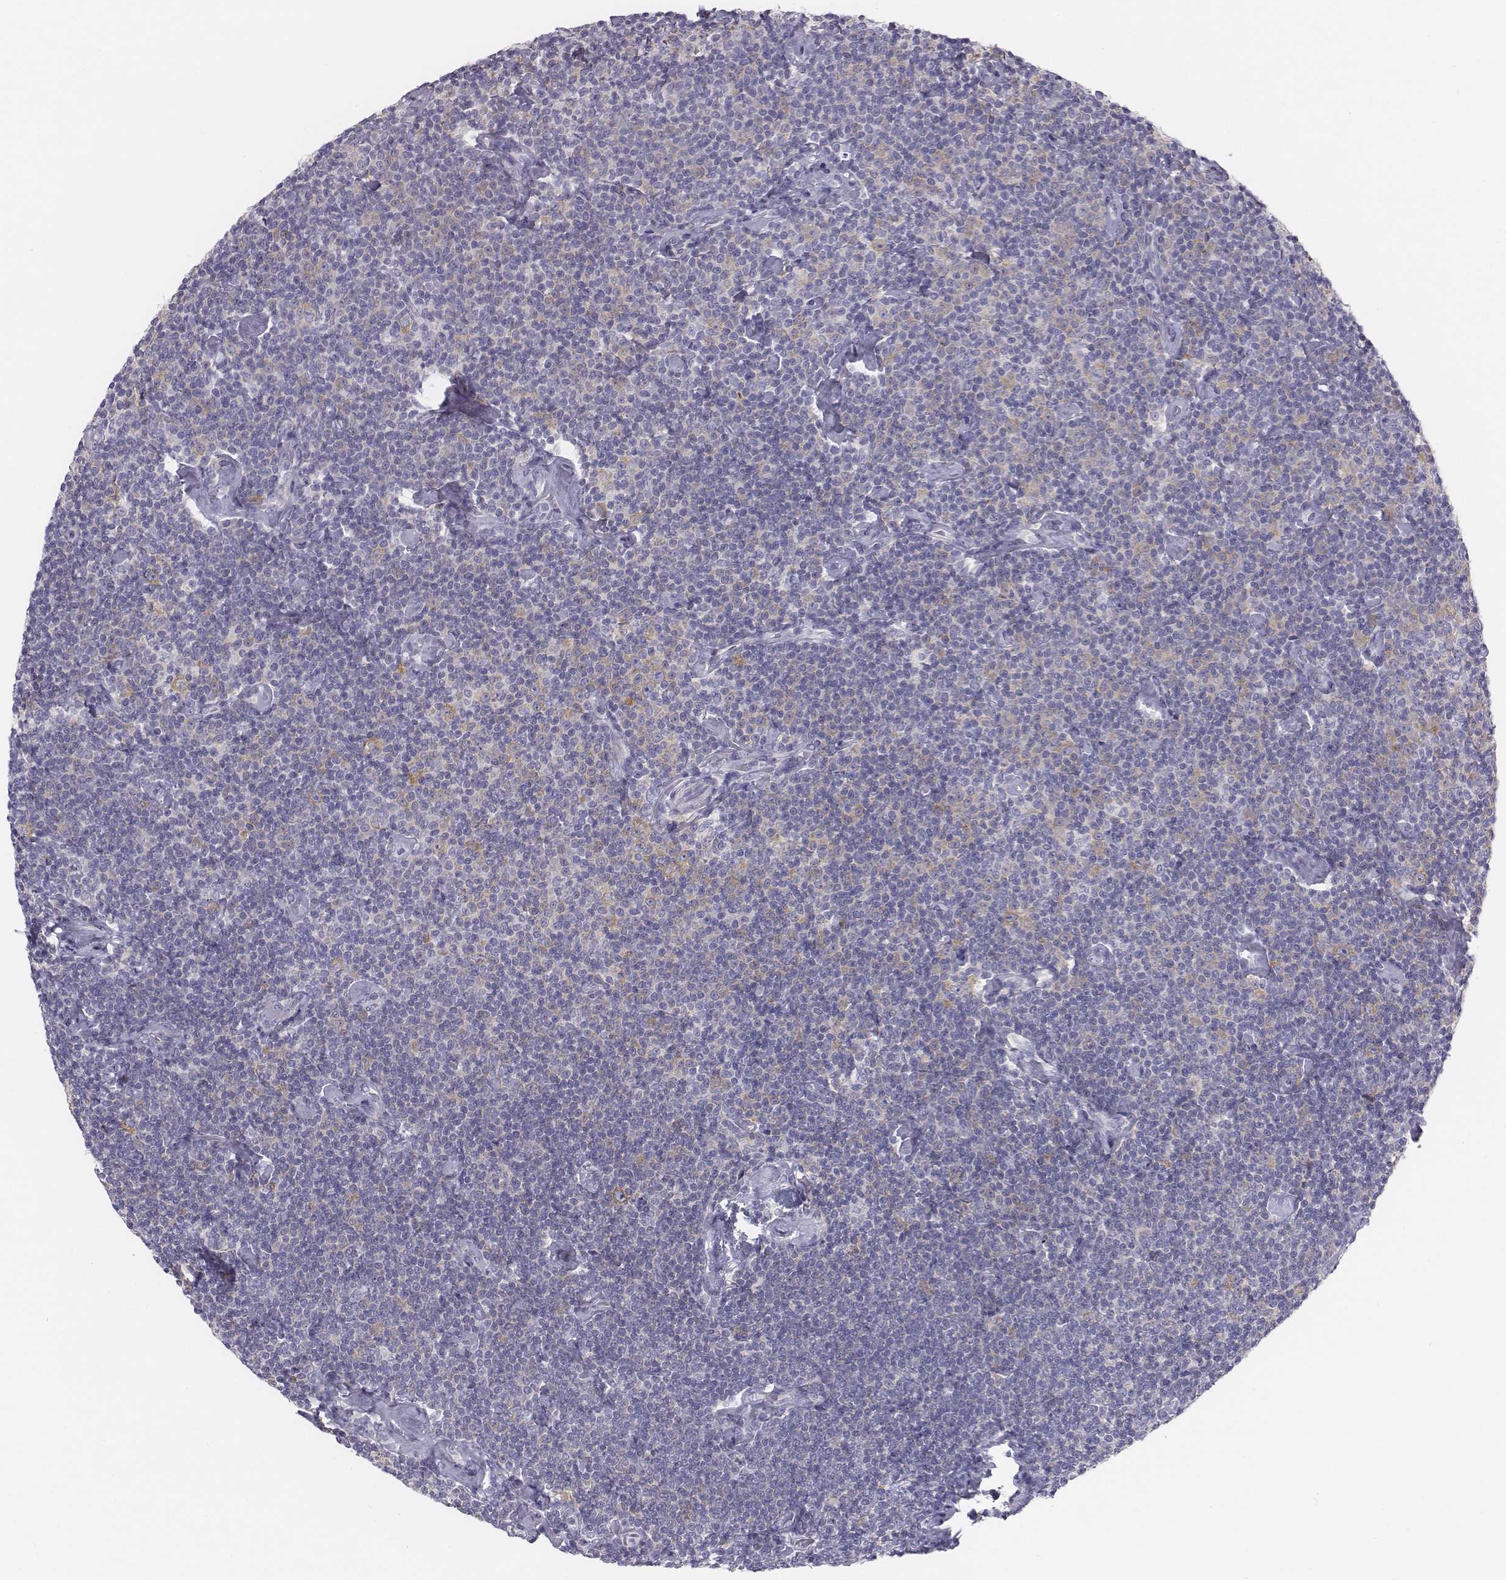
{"staining": {"intensity": "weak", "quantity": "25%-75%", "location": "cytoplasmic/membranous"}, "tissue": "lymphoma", "cell_type": "Tumor cells", "image_type": "cancer", "snomed": [{"axis": "morphology", "description": "Malignant lymphoma, non-Hodgkin's type, Low grade"}, {"axis": "topography", "description": "Lymph node"}], "caption": "Brown immunohistochemical staining in human lymphoma exhibits weak cytoplasmic/membranous positivity in approximately 25%-75% of tumor cells.", "gene": "CHST14", "patient": {"sex": "male", "age": 81}}